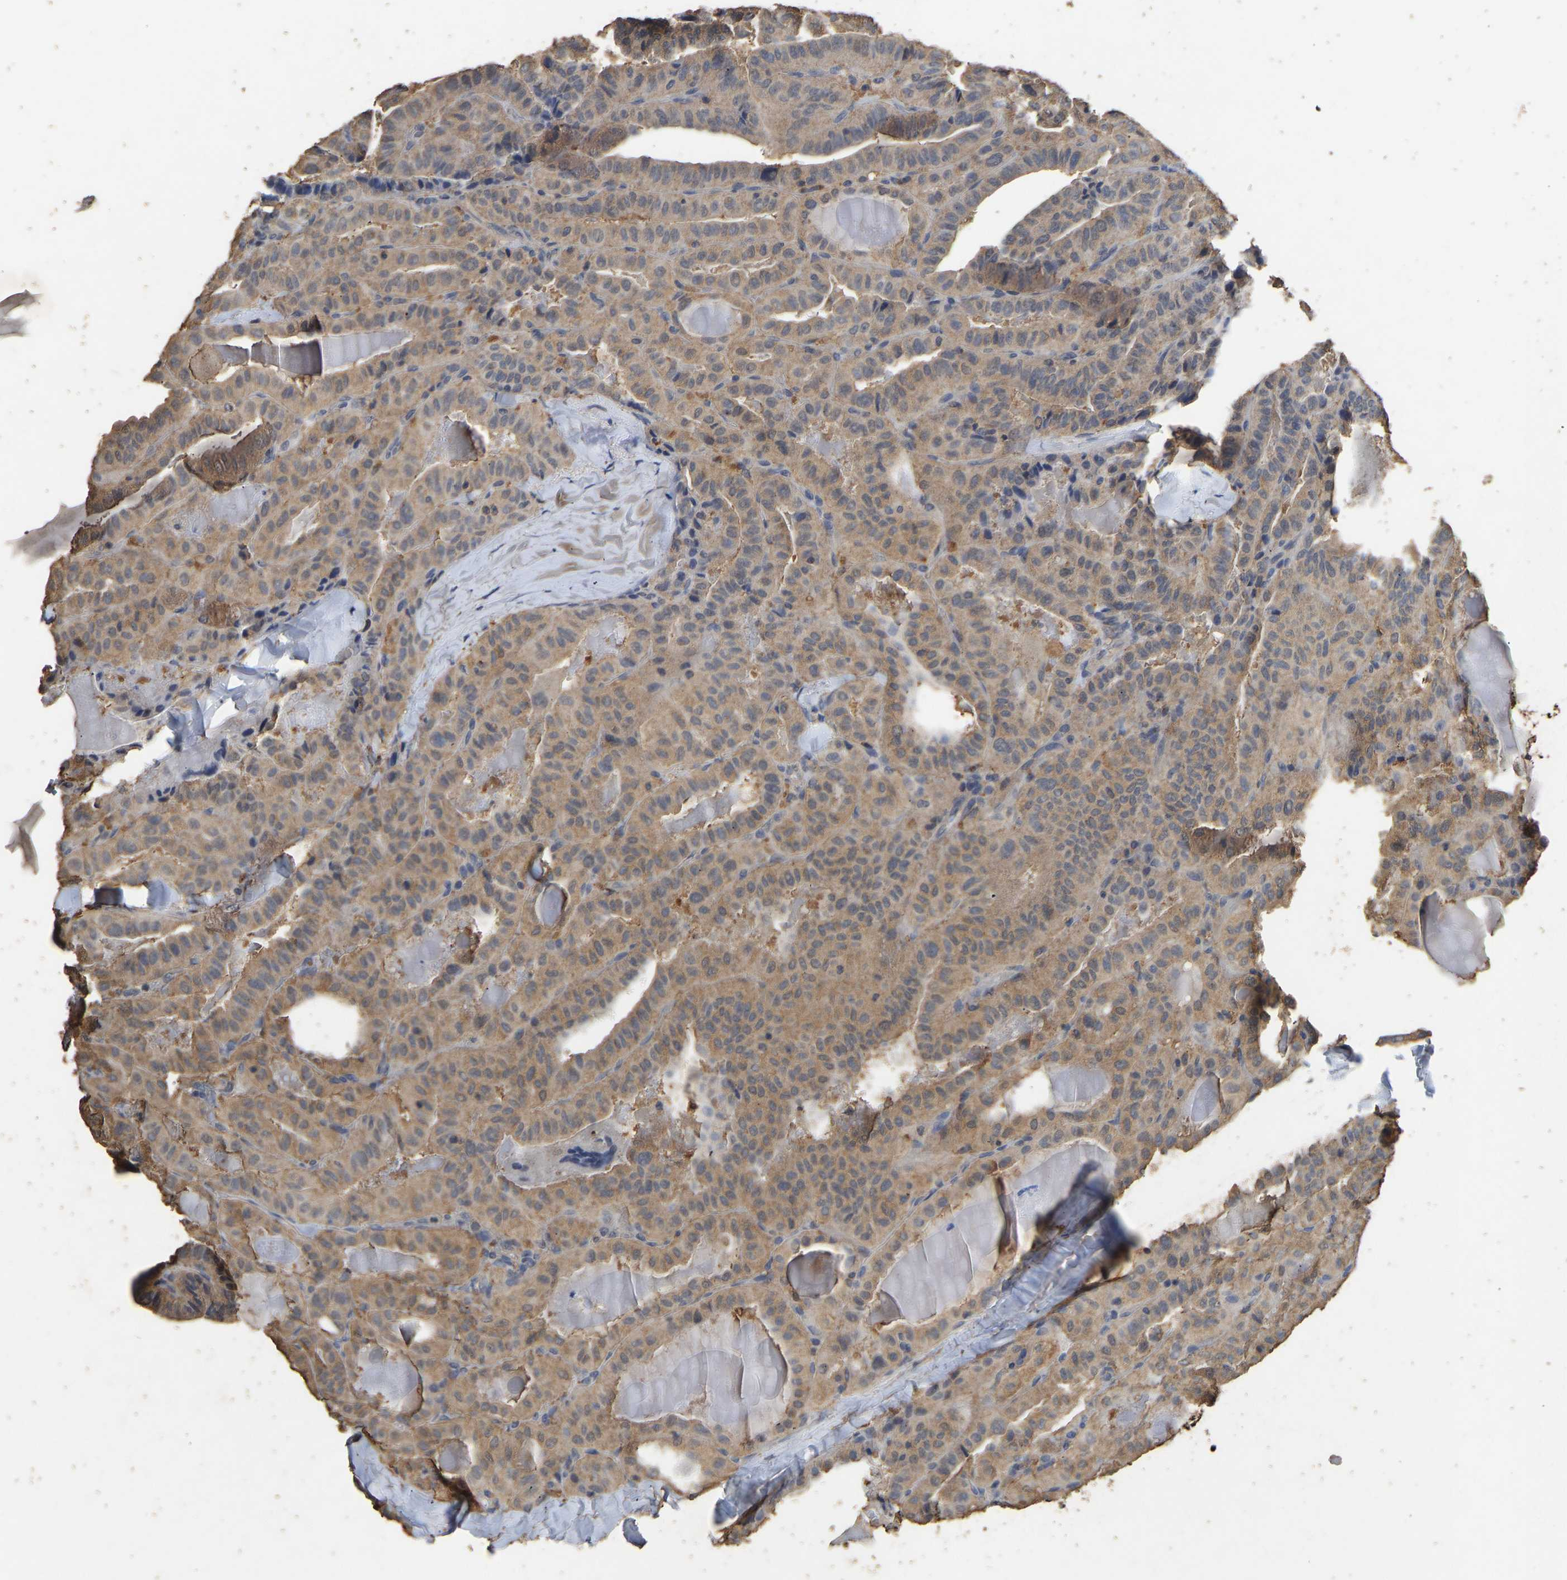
{"staining": {"intensity": "moderate", "quantity": ">75%", "location": "cytoplasmic/membranous"}, "tissue": "thyroid cancer", "cell_type": "Tumor cells", "image_type": "cancer", "snomed": [{"axis": "morphology", "description": "Papillary adenocarcinoma, NOS"}, {"axis": "topography", "description": "Thyroid gland"}], "caption": "High-power microscopy captured an immunohistochemistry micrograph of papillary adenocarcinoma (thyroid), revealing moderate cytoplasmic/membranous expression in about >75% of tumor cells. (Stains: DAB in brown, nuclei in blue, Microscopy: brightfield microscopy at high magnification).", "gene": "CIDEC", "patient": {"sex": "male", "age": 77}}